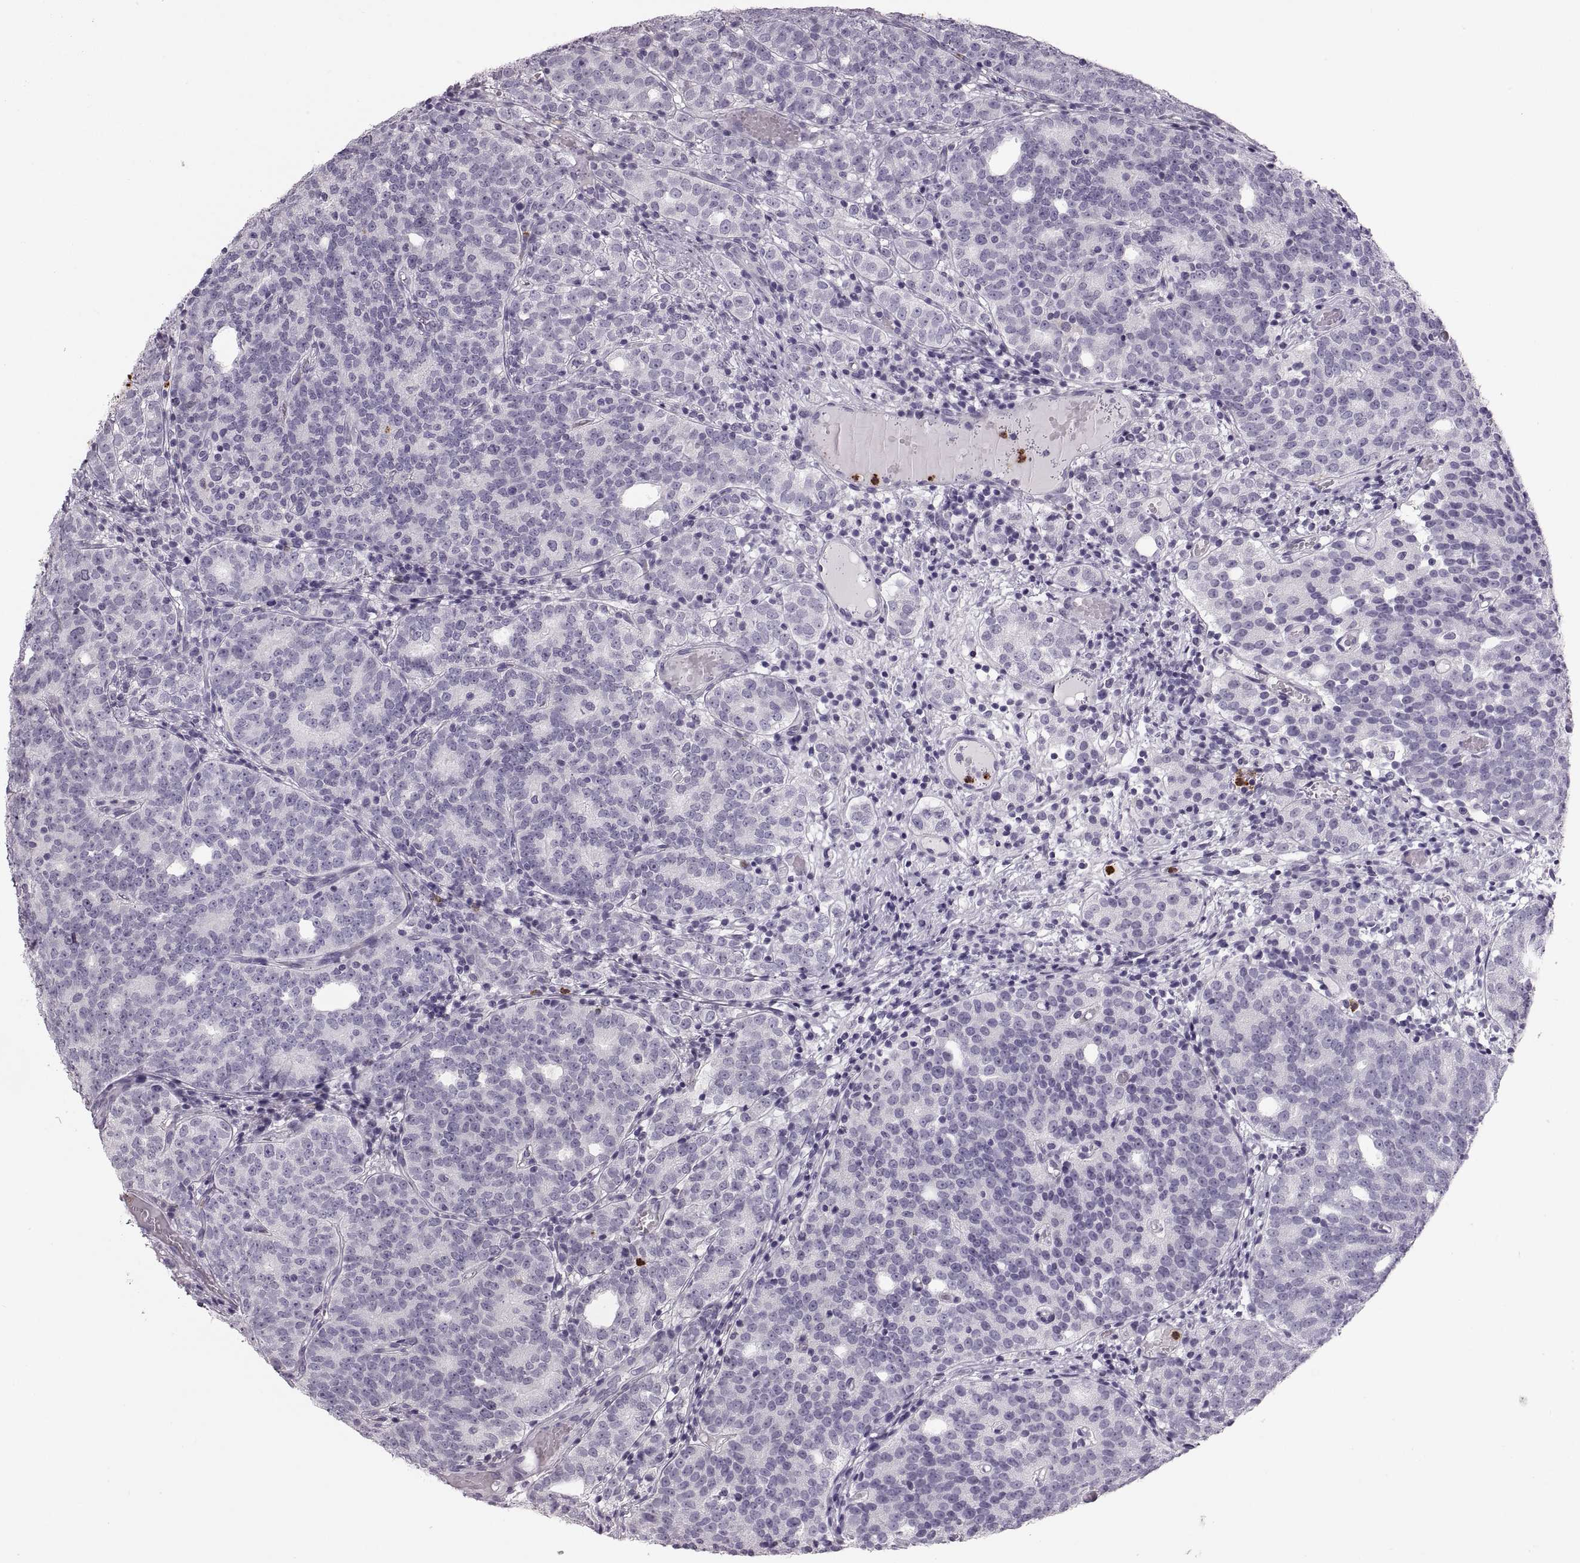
{"staining": {"intensity": "negative", "quantity": "none", "location": "none"}, "tissue": "prostate cancer", "cell_type": "Tumor cells", "image_type": "cancer", "snomed": [{"axis": "morphology", "description": "Adenocarcinoma, High grade"}, {"axis": "topography", "description": "Prostate"}], "caption": "The image demonstrates no significant expression in tumor cells of prostate cancer.", "gene": "MILR1", "patient": {"sex": "male", "age": 53}}